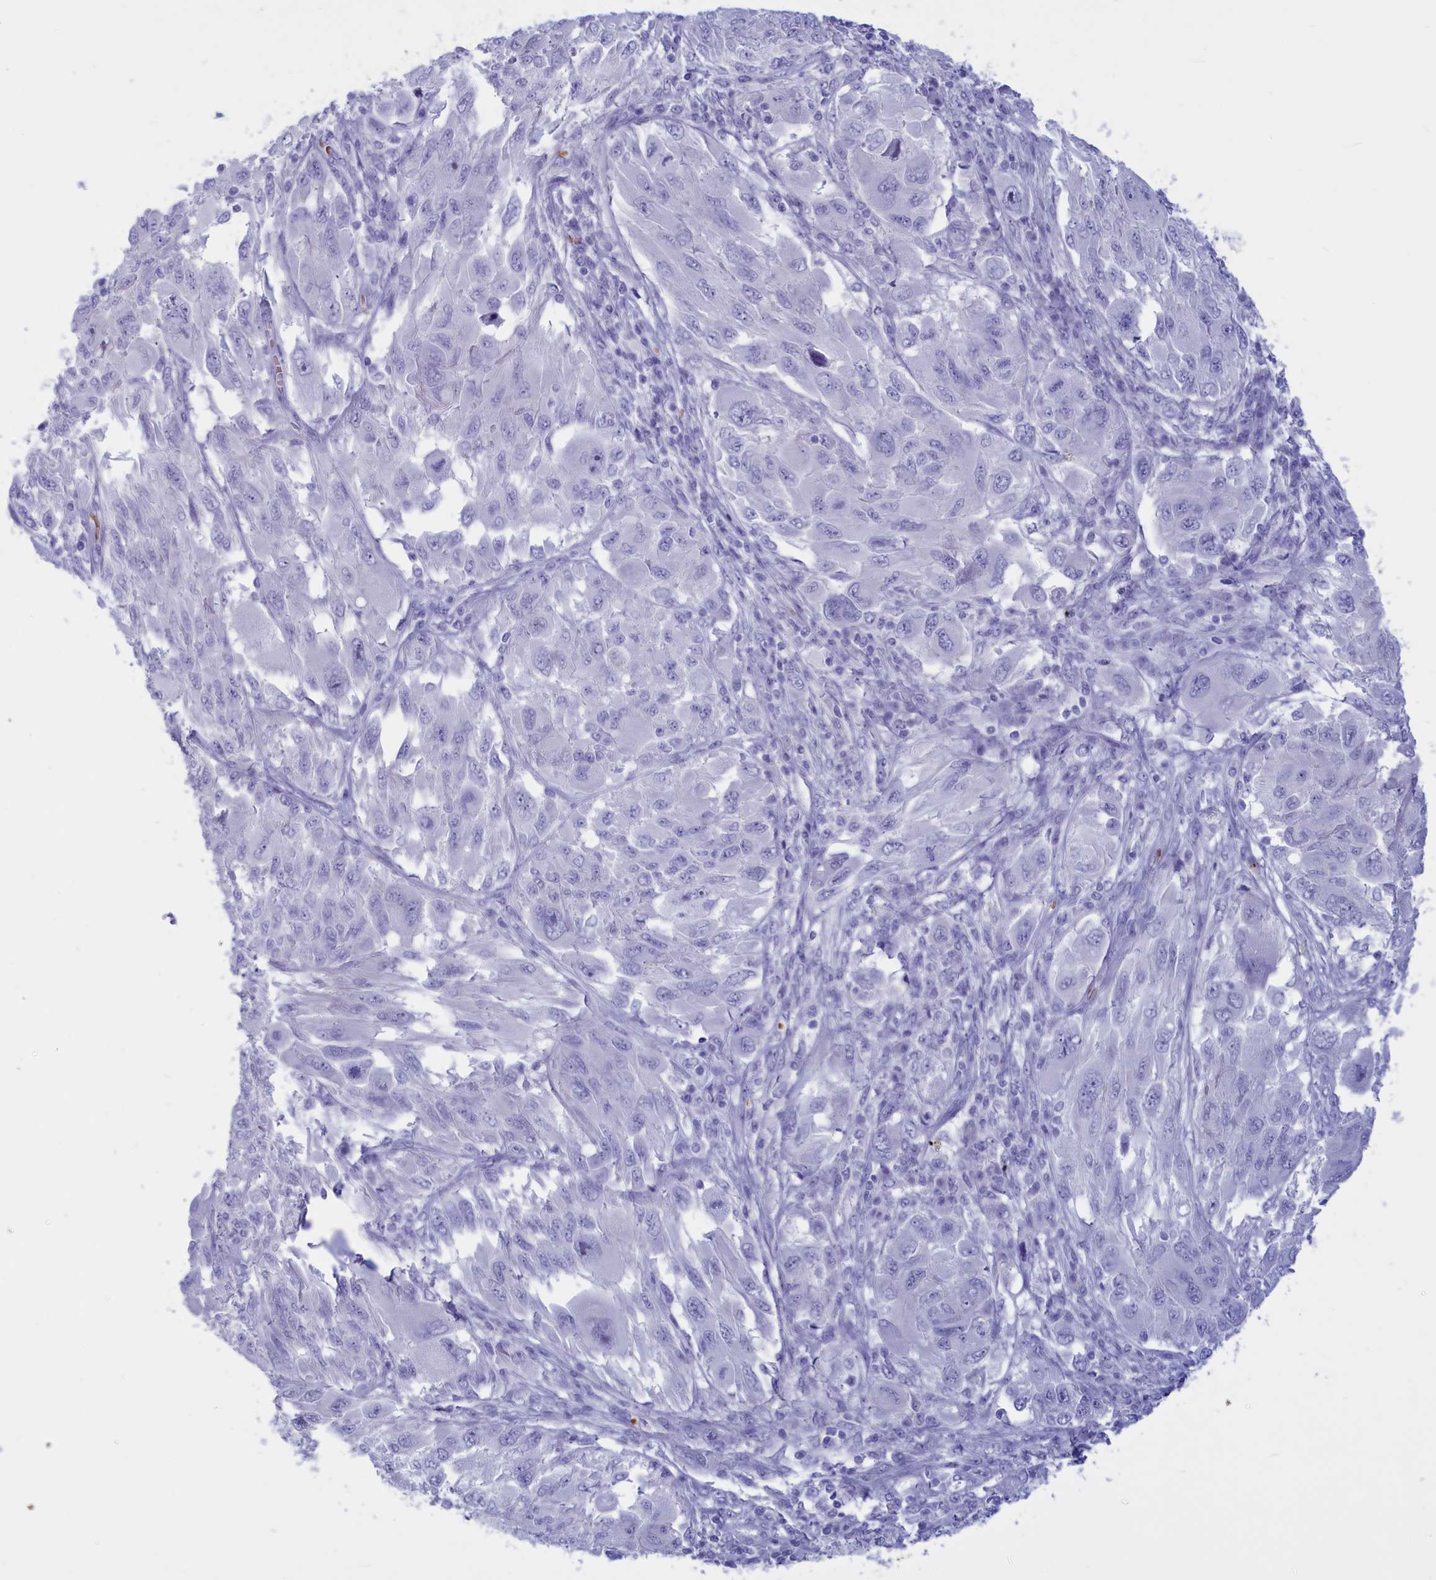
{"staining": {"intensity": "negative", "quantity": "none", "location": "none"}, "tissue": "melanoma", "cell_type": "Tumor cells", "image_type": "cancer", "snomed": [{"axis": "morphology", "description": "Malignant melanoma, NOS"}, {"axis": "topography", "description": "Skin"}], "caption": "Melanoma was stained to show a protein in brown. There is no significant expression in tumor cells. The staining is performed using DAB (3,3'-diaminobenzidine) brown chromogen with nuclei counter-stained in using hematoxylin.", "gene": "GAPDHS", "patient": {"sex": "female", "age": 91}}